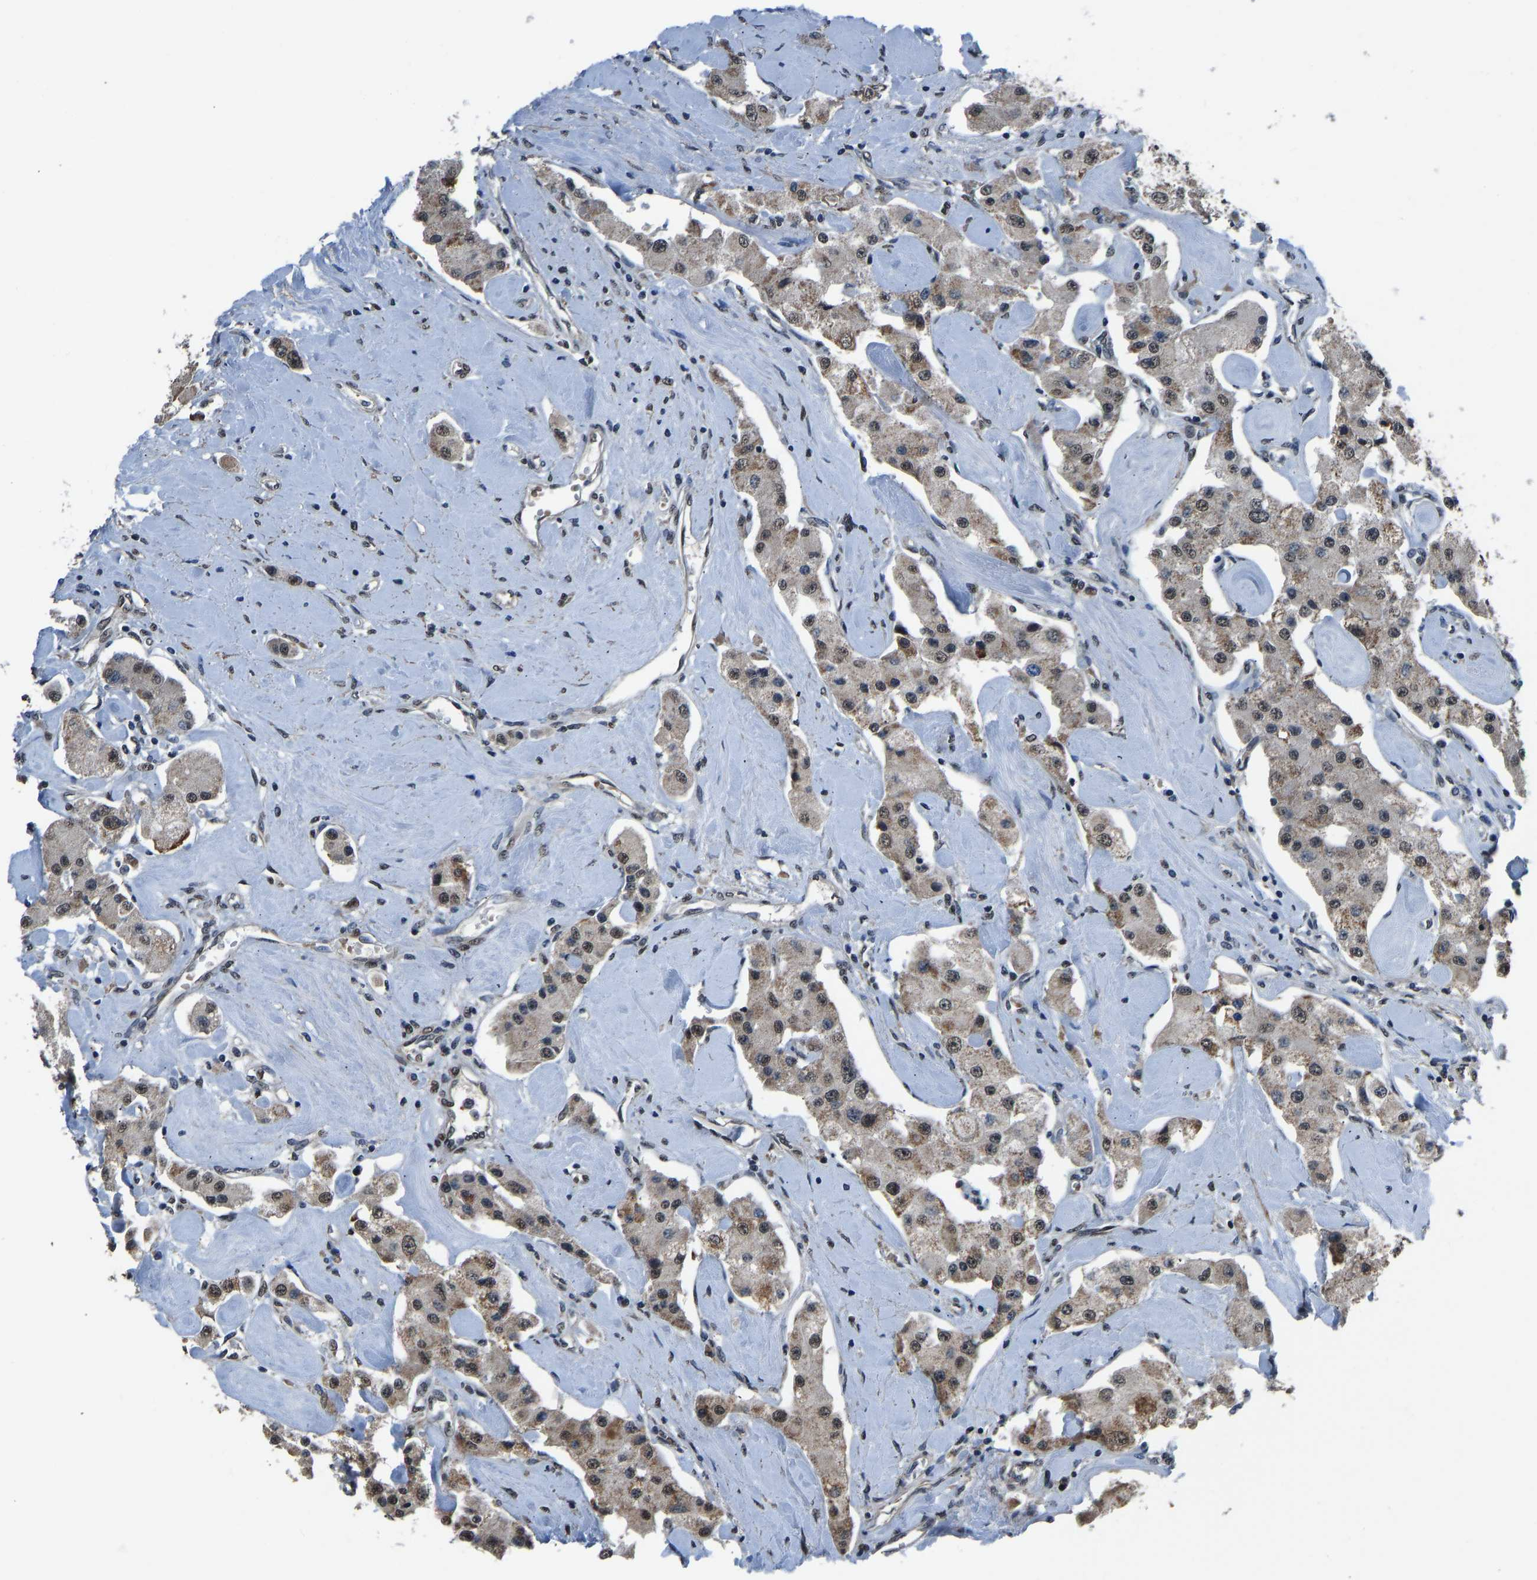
{"staining": {"intensity": "moderate", "quantity": "<25%", "location": "cytoplasmic/membranous"}, "tissue": "carcinoid", "cell_type": "Tumor cells", "image_type": "cancer", "snomed": [{"axis": "morphology", "description": "Carcinoid, malignant, NOS"}, {"axis": "topography", "description": "Pancreas"}], "caption": "A histopathology image showing moderate cytoplasmic/membranous expression in about <25% of tumor cells in carcinoid, as visualized by brown immunohistochemical staining.", "gene": "FOS", "patient": {"sex": "male", "age": 41}}